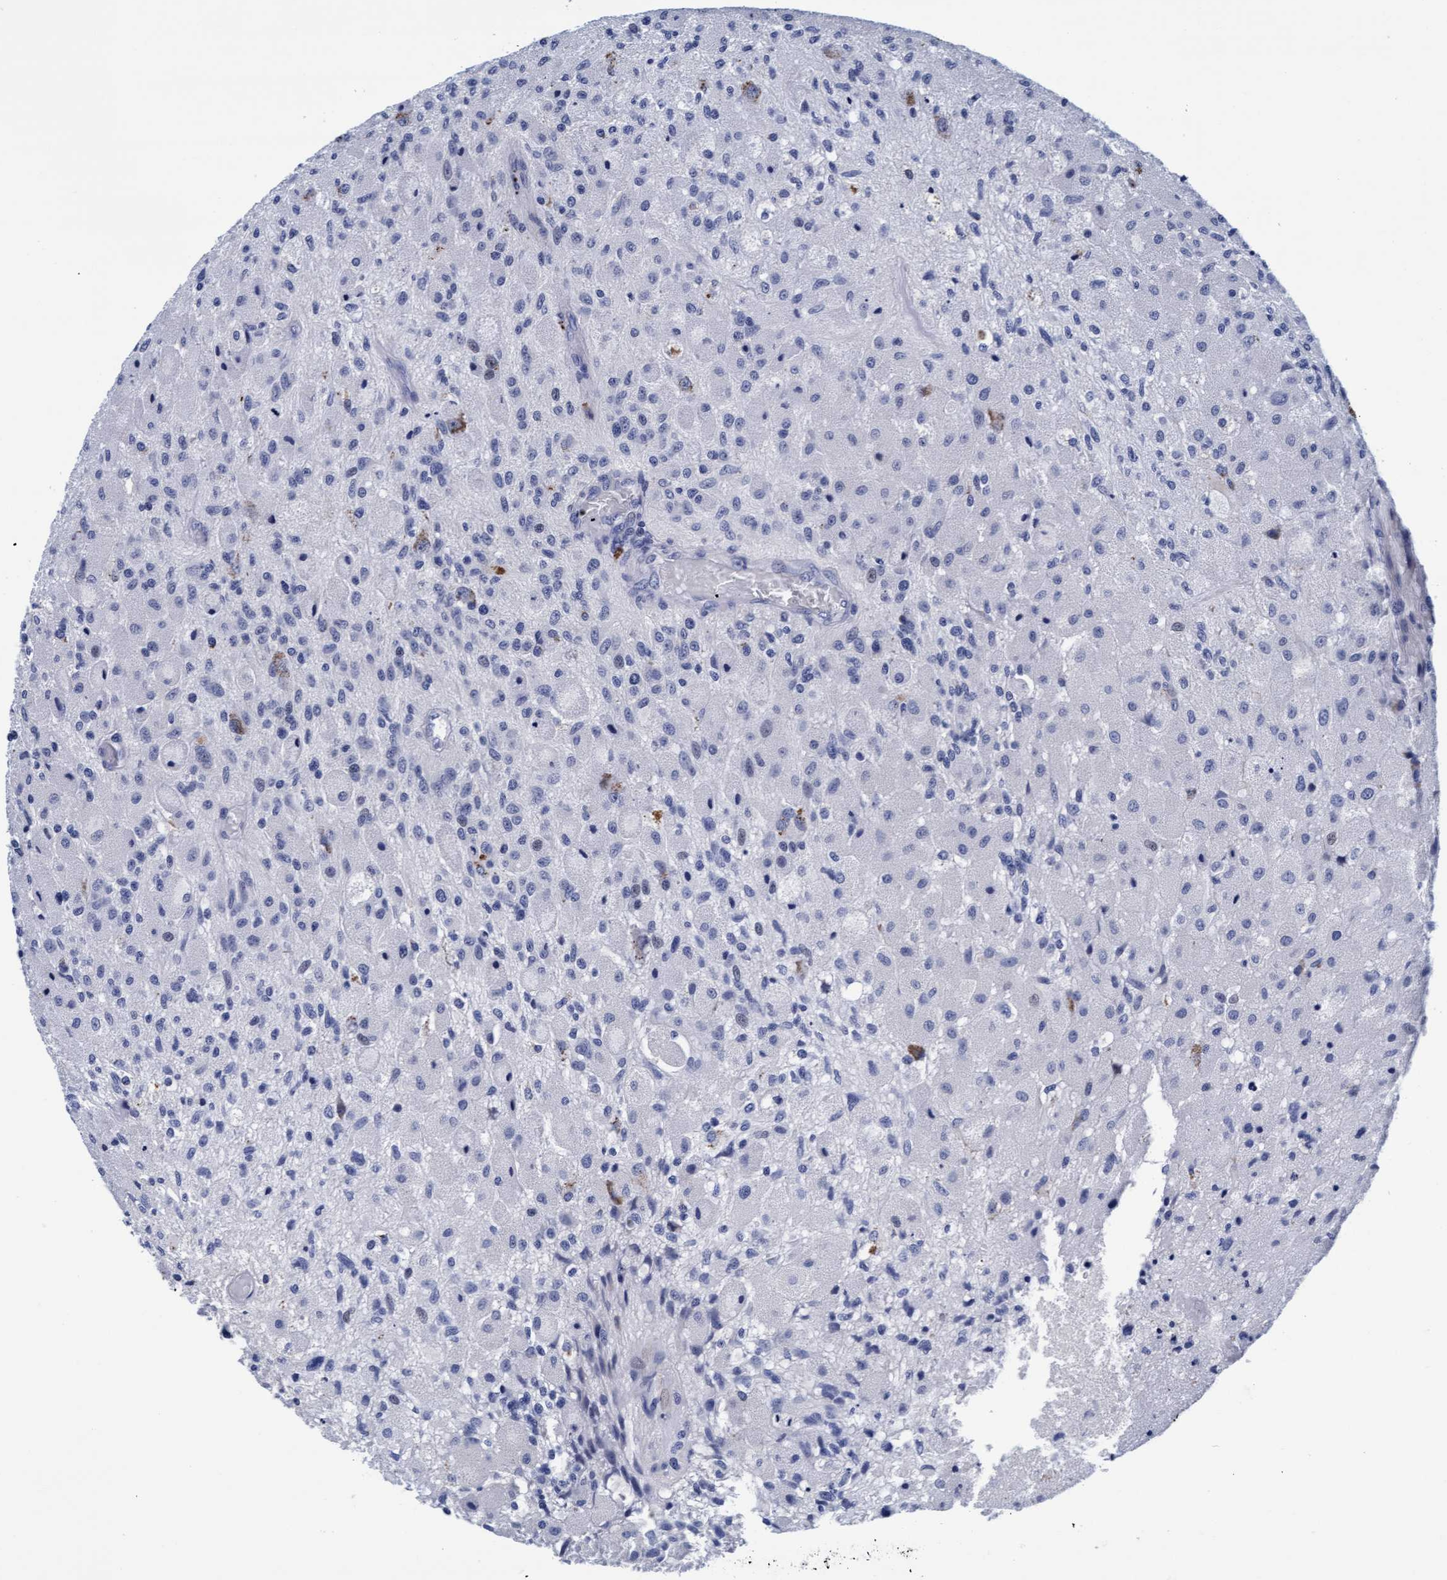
{"staining": {"intensity": "negative", "quantity": "none", "location": "none"}, "tissue": "glioma", "cell_type": "Tumor cells", "image_type": "cancer", "snomed": [{"axis": "morphology", "description": "Normal tissue, NOS"}, {"axis": "morphology", "description": "Glioma, malignant, High grade"}, {"axis": "topography", "description": "Cerebral cortex"}], "caption": "This is a image of IHC staining of high-grade glioma (malignant), which shows no staining in tumor cells.", "gene": "ARSG", "patient": {"sex": "male", "age": 77}}